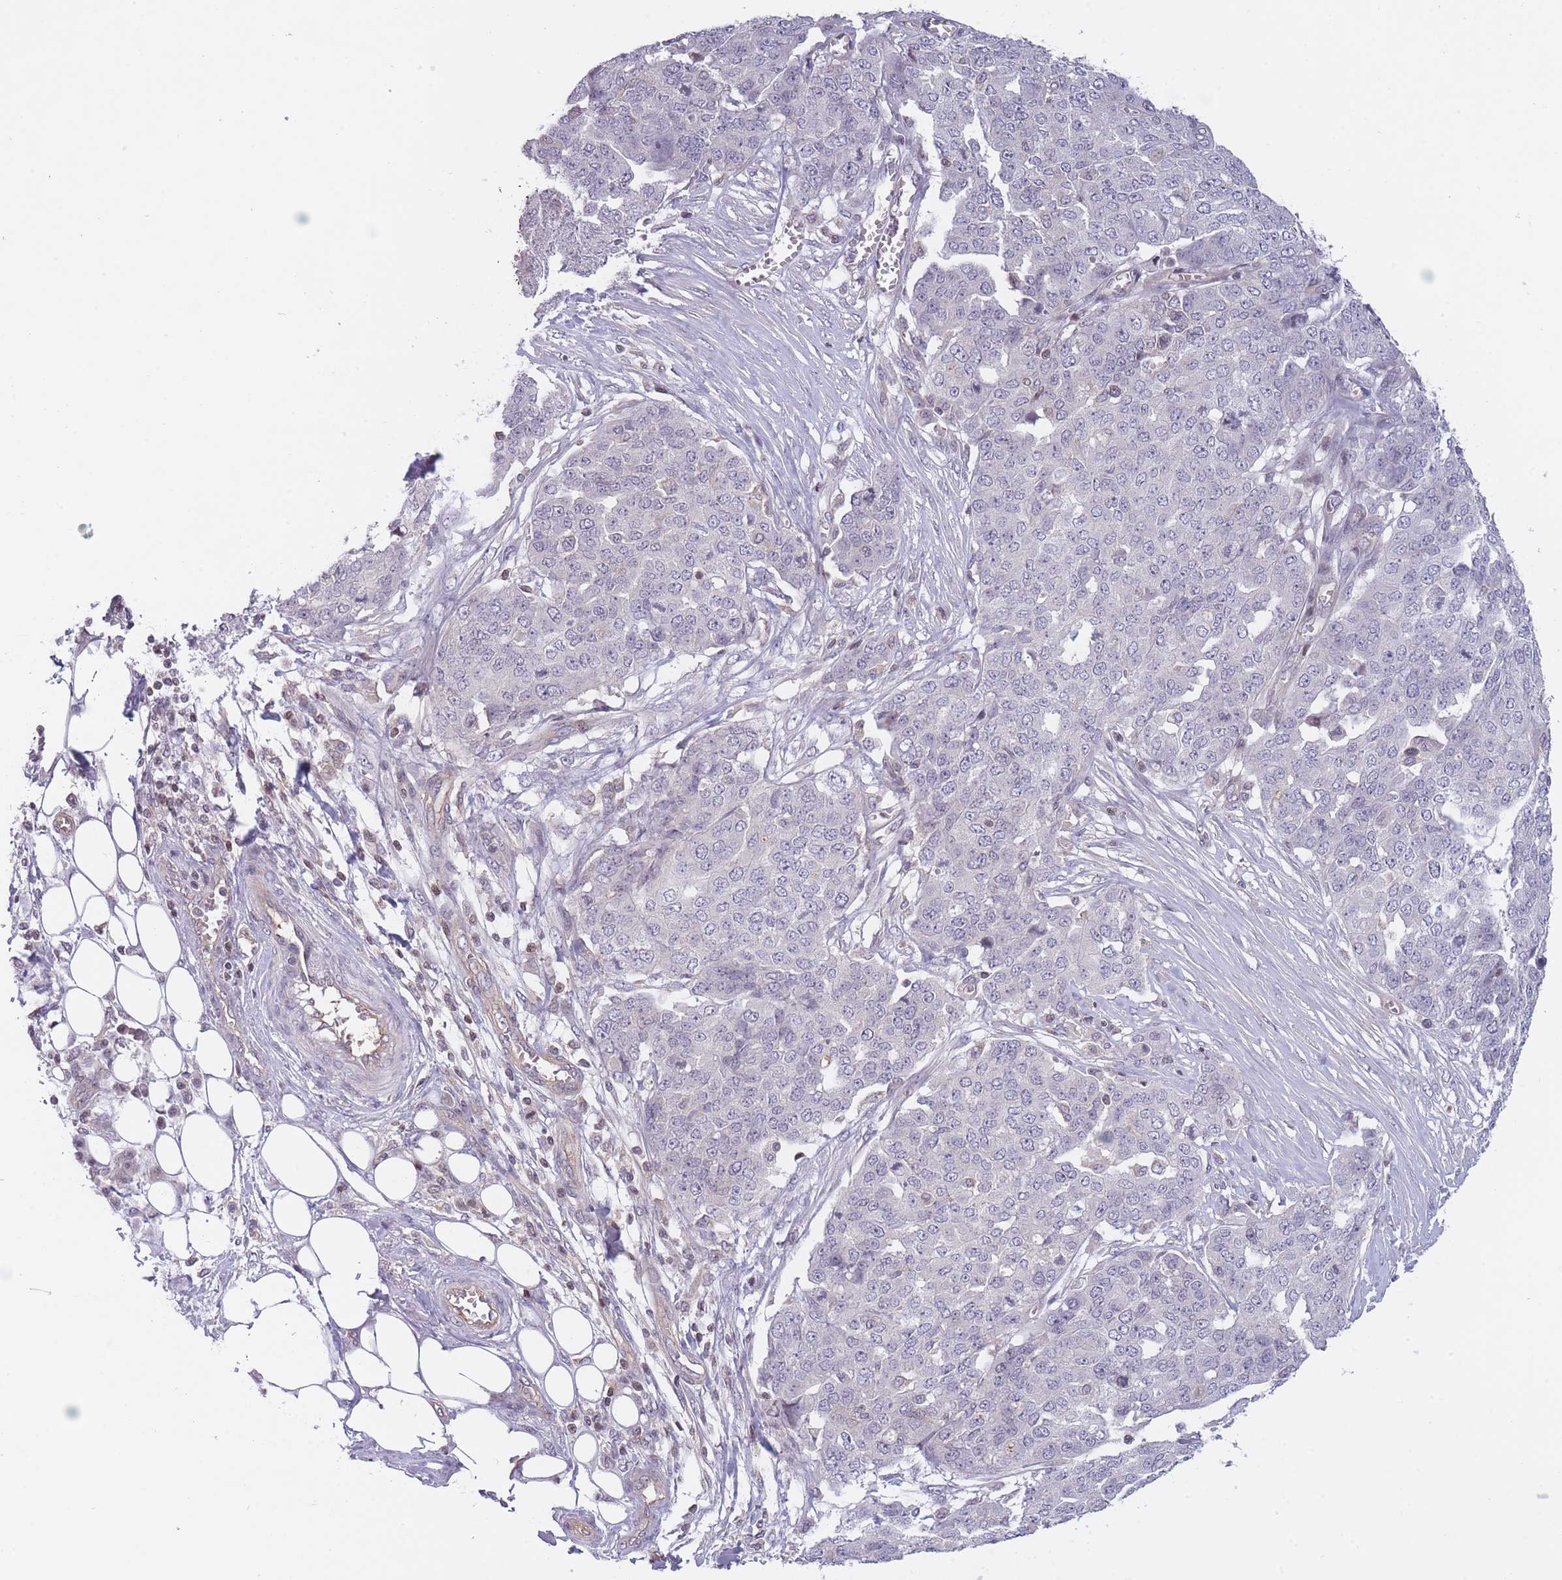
{"staining": {"intensity": "negative", "quantity": "none", "location": "none"}, "tissue": "ovarian cancer", "cell_type": "Tumor cells", "image_type": "cancer", "snomed": [{"axis": "morphology", "description": "Cystadenocarcinoma, serous, NOS"}, {"axis": "topography", "description": "Soft tissue"}, {"axis": "topography", "description": "Ovary"}], "caption": "Immunohistochemistry histopathology image of ovarian cancer stained for a protein (brown), which displays no expression in tumor cells. (DAB IHC, high magnification).", "gene": "SLC35F5", "patient": {"sex": "female", "age": 57}}